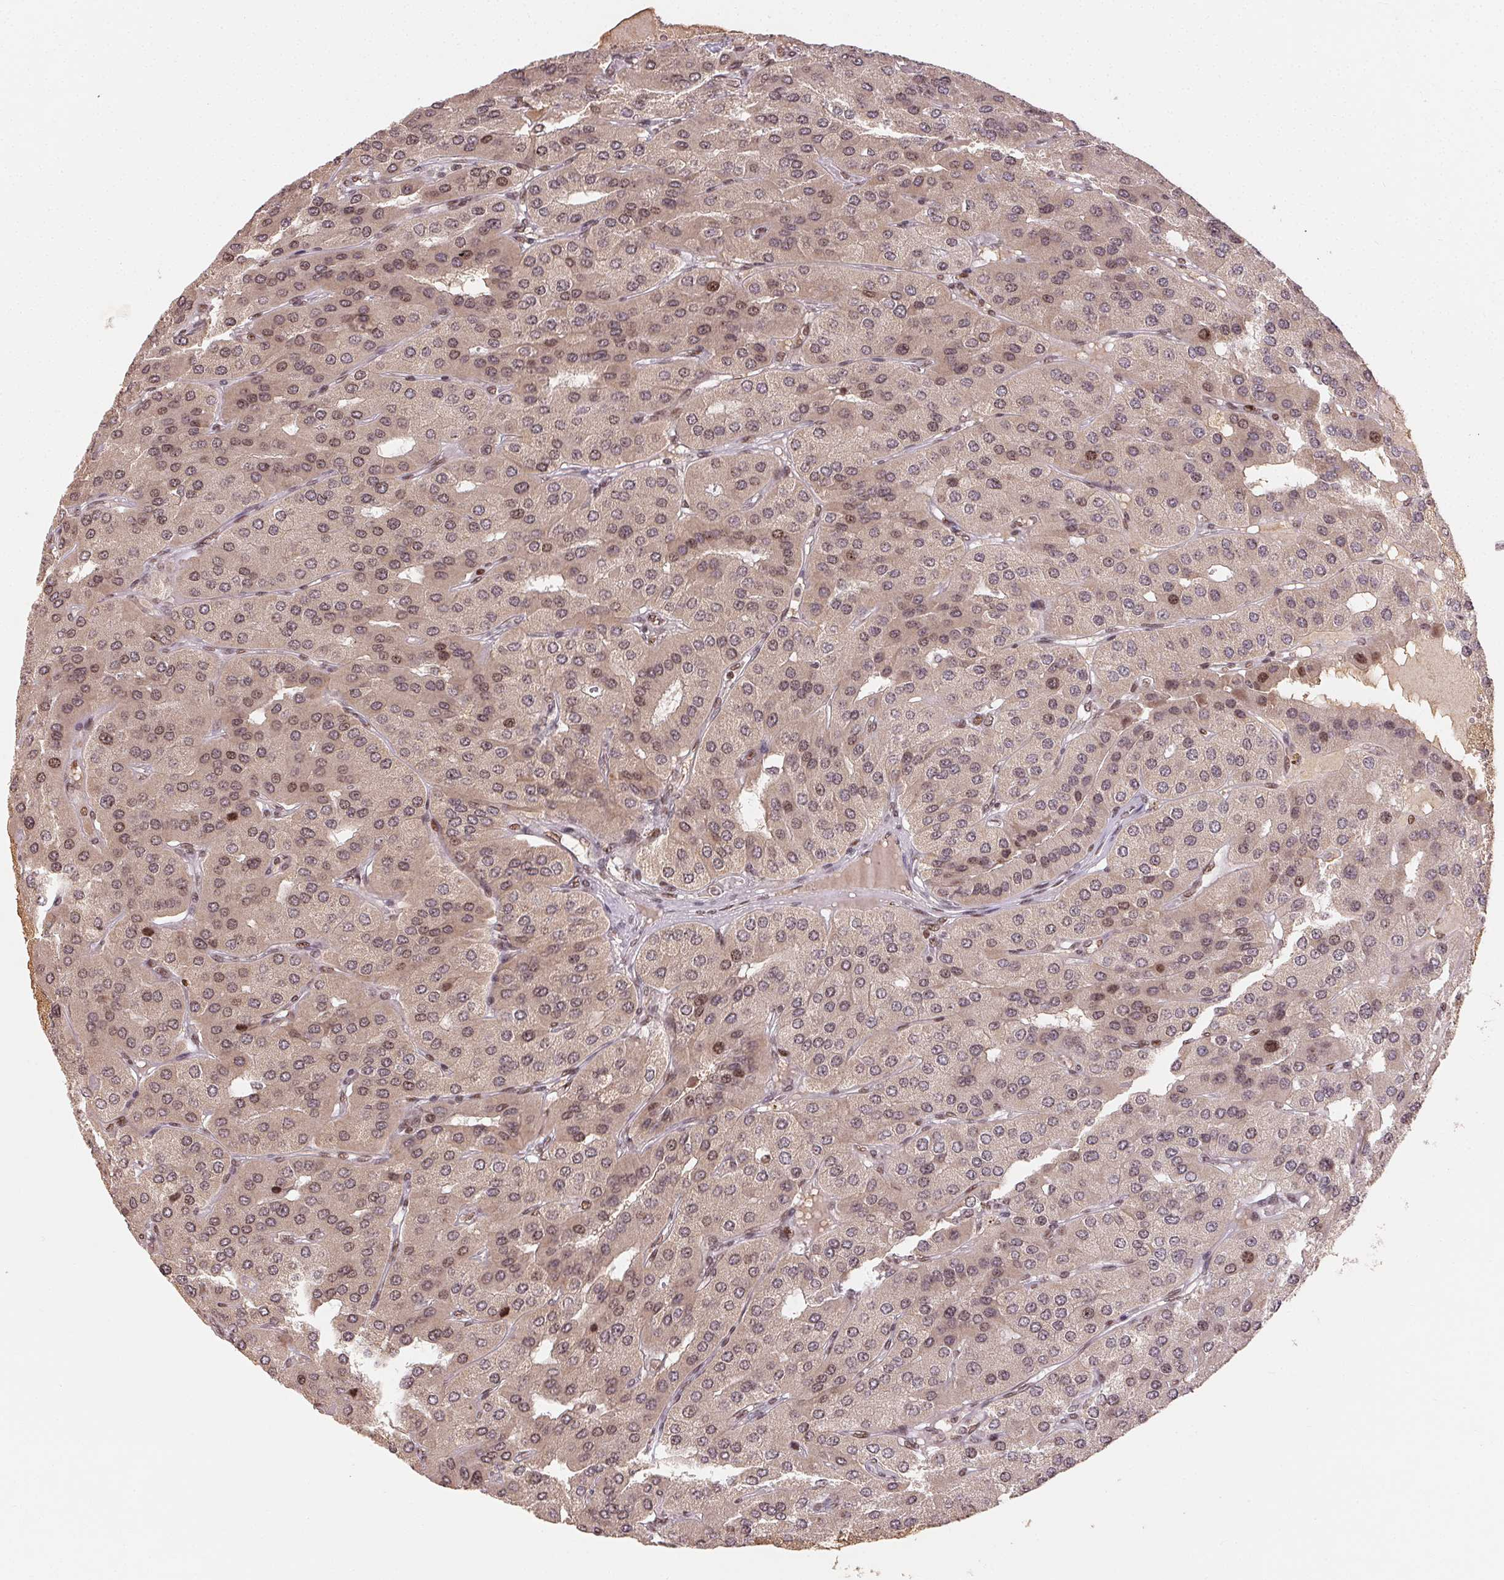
{"staining": {"intensity": "weak", "quantity": ">75%", "location": "nuclear"}, "tissue": "parathyroid gland", "cell_type": "Glandular cells", "image_type": "normal", "snomed": [{"axis": "morphology", "description": "Normal tissue, NOS"}, {"axis": "morphology", "description": "Adenoma, NOS"}, {"axis": "topography", "description": "Parathyroid gland"}], "caption": "Normal parathyroid gland exhibits weak nuclear expression in about >75% of glandular cells, visualized by immunohistochemistry.", "gene": "MAPKAPK2", "patient": {"sex": "female", "age": 86}}